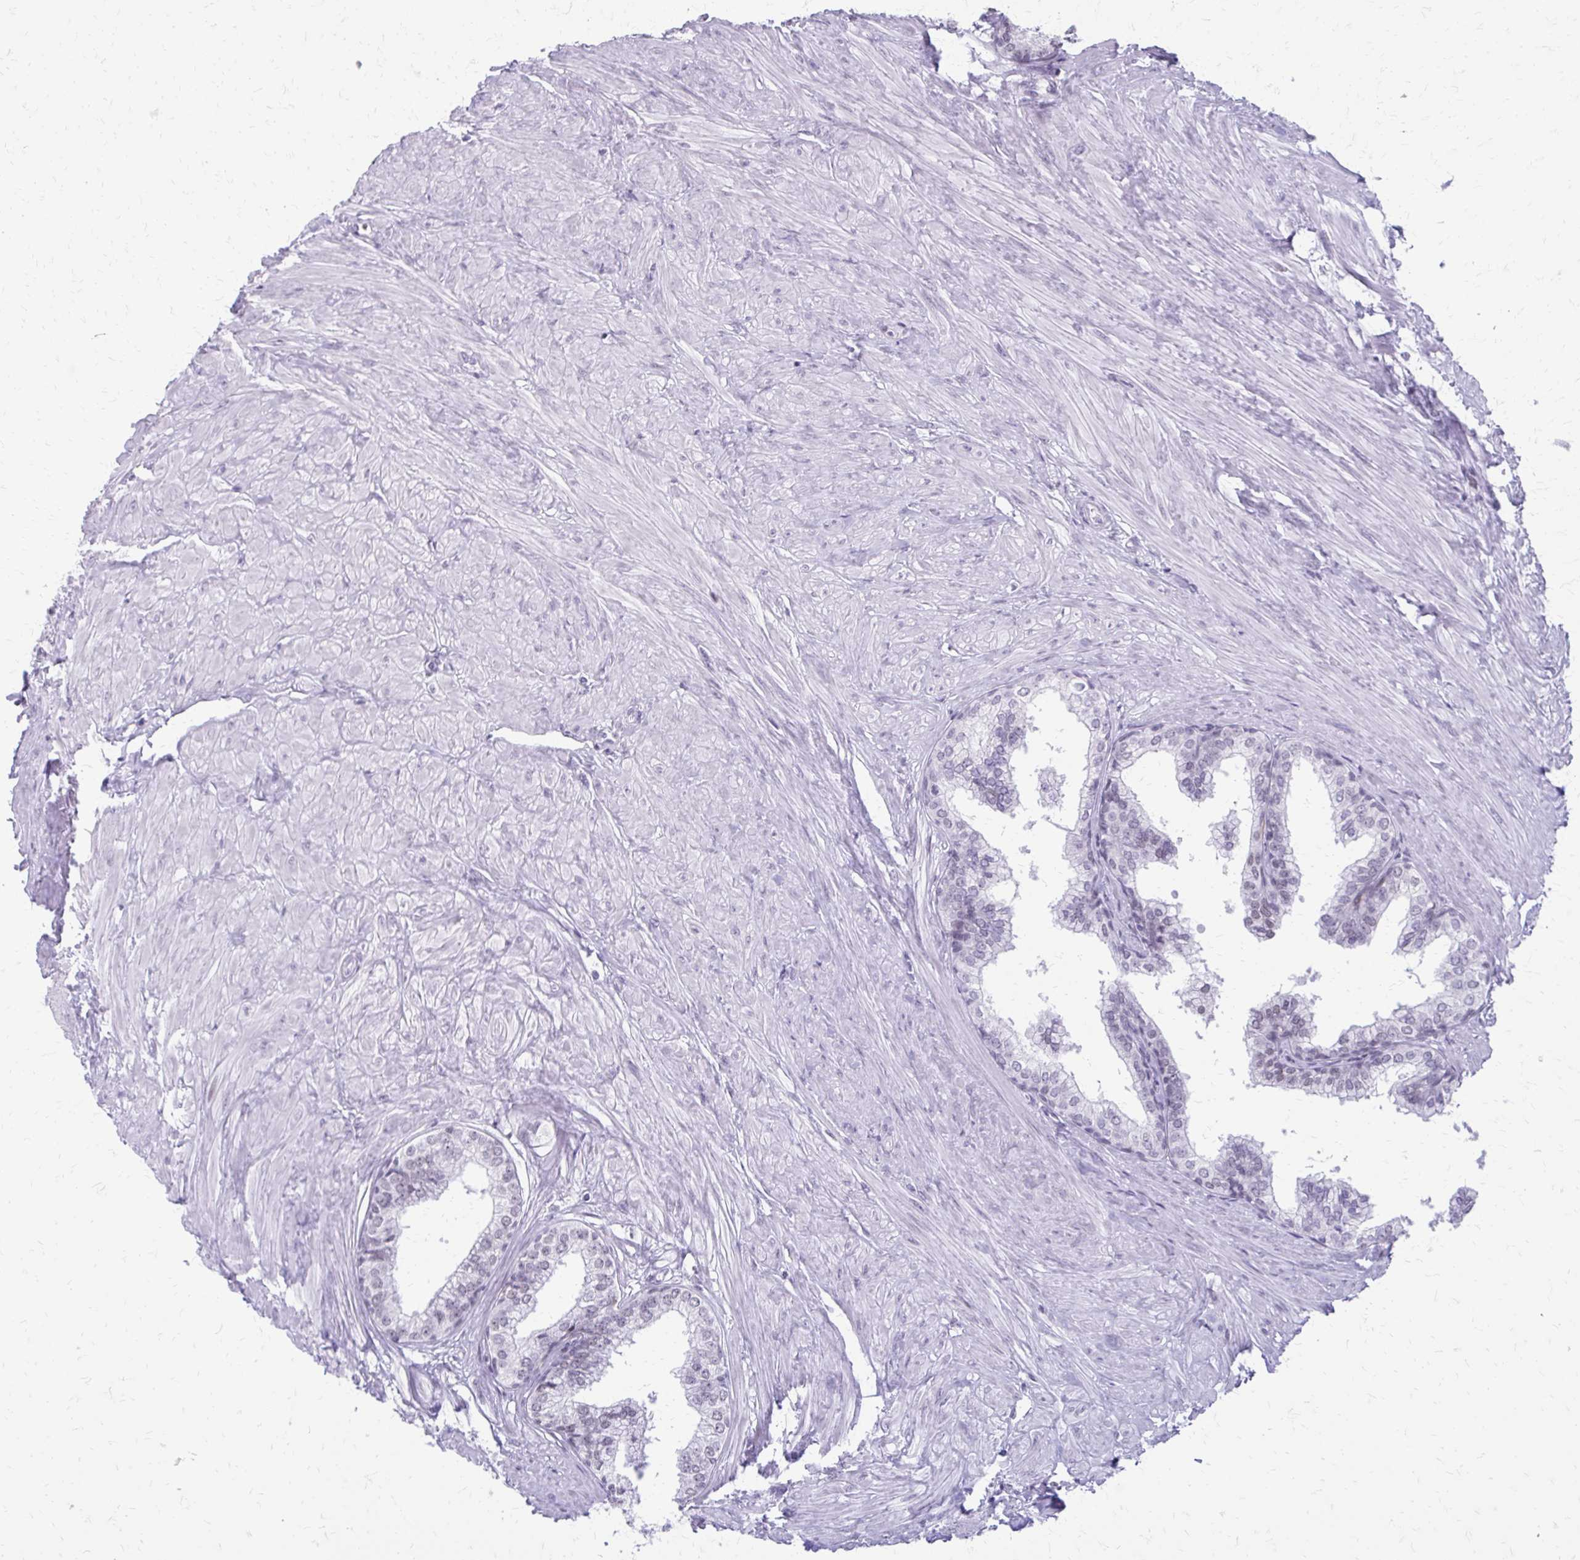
{"staining": {"intensity": "weak", "quantity": "25%-75%", "location": "nuclear"}, "tissue": "prostate", "cell_type": "Glandular cells", "image_type": "normal", "snomed": [{"axis": "morphology", "description": "Normal tissue, NOS"}, {"axis": "topography", "description": "Prostate"}, {"axis": "topography", "description": "Peripheral nerve tissue"}], "caption": "Prostate stained for a protein (brown) reveals weak nuclear positive positivity in approximately 25%-75% of glandular cells.", "gene": "SS18", "patient": {"sex": "male", "age": 55}}